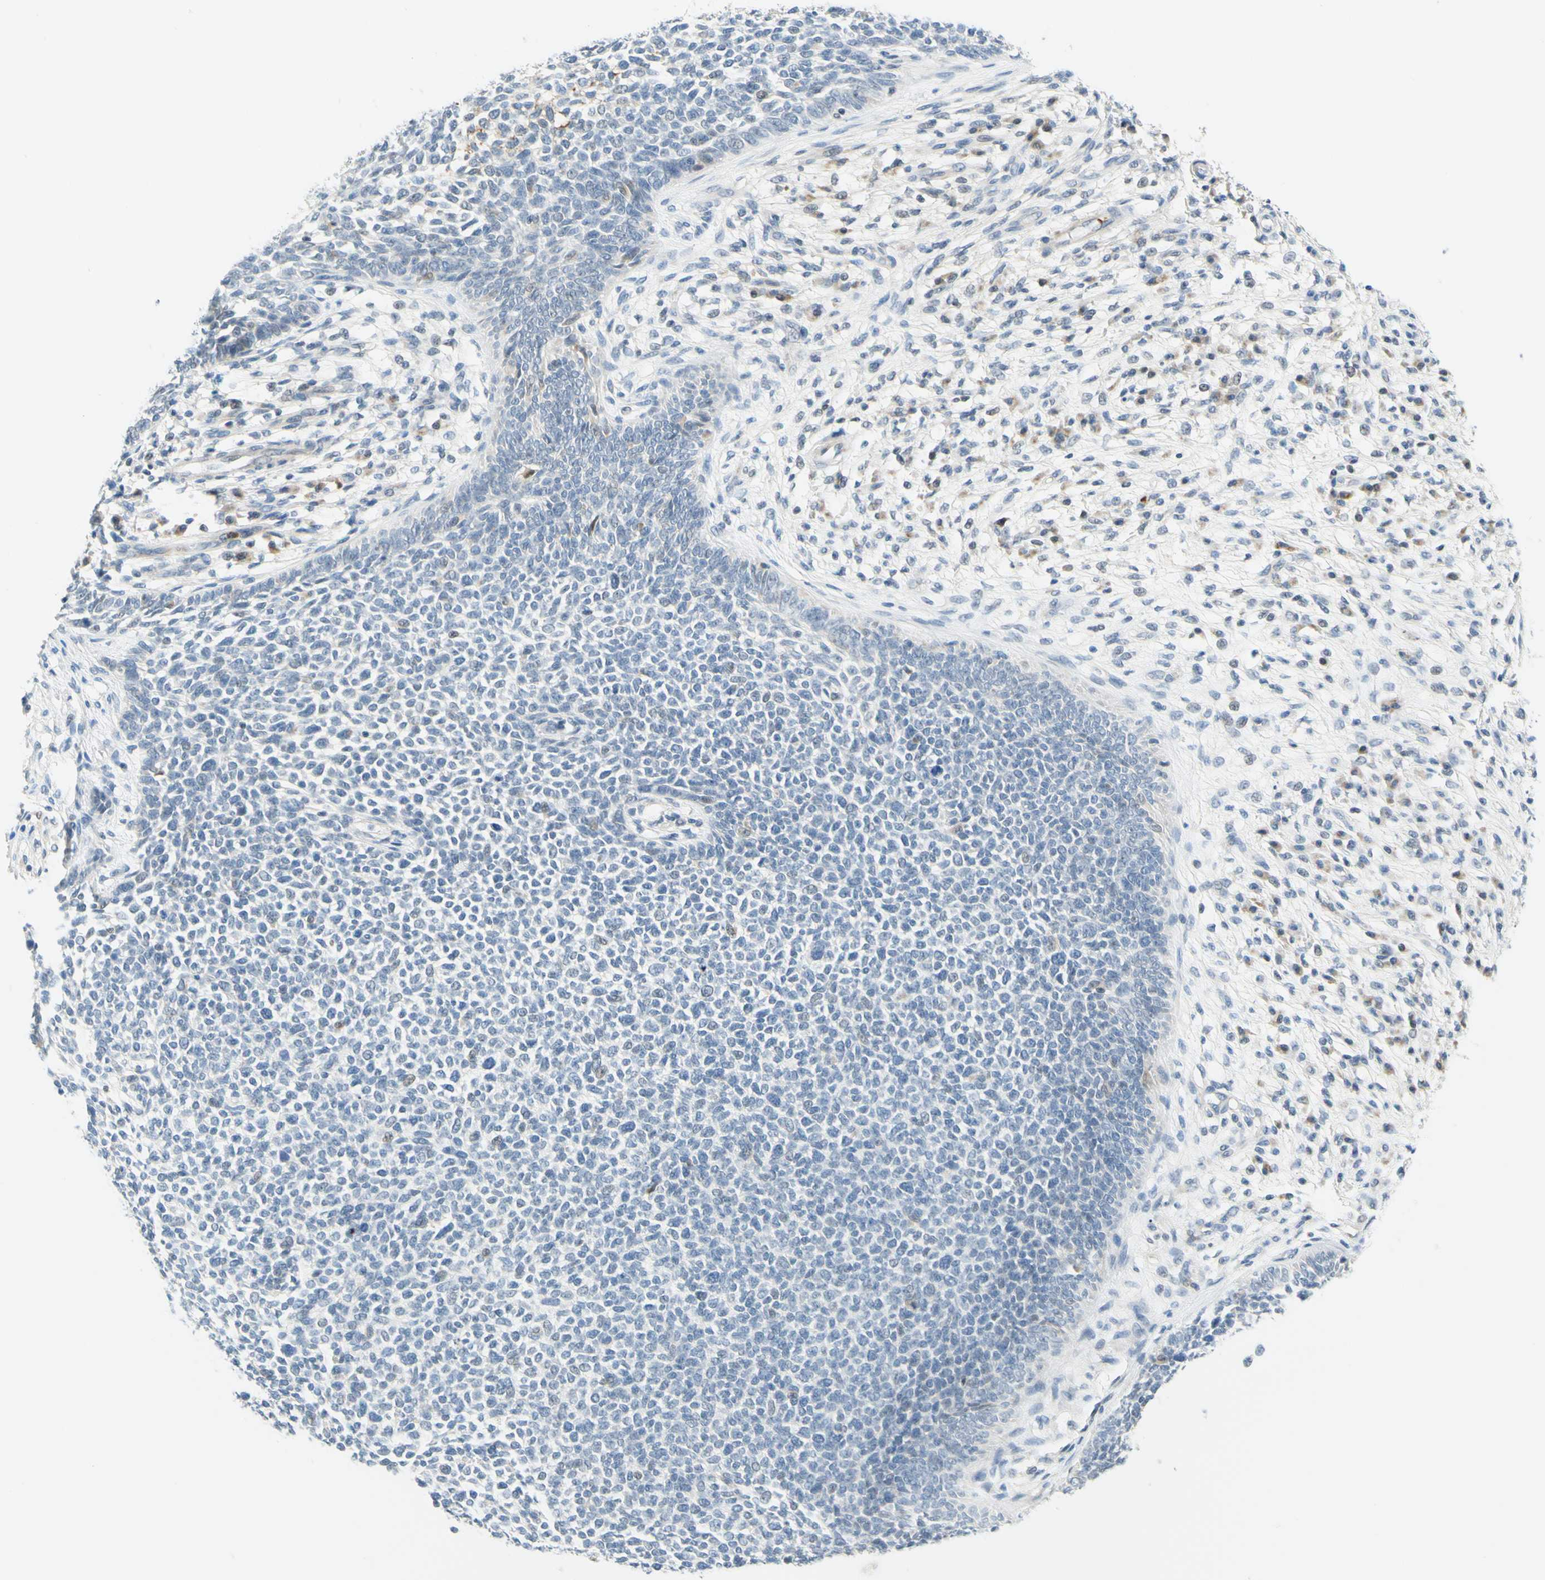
{"staining": {"intensity": "negative", "quantity": "none", "location": "none"}, "tissue": "skin cancer", "cell_type": "Tumor cells", "image_type": "cancer", "snomed": [{"axis": "morphology", "description": "Basal cell carcinoma"}, {"axis": "topography", "description": "Skin"}], "caption": "This is a histopathology image of immunohistochemistry (IHC) staining of basal cell carcinoma (skin), which shows no staining in tumor cells.", "gene": "TREM2", "patient": {"sex": "female", "age": 84}}